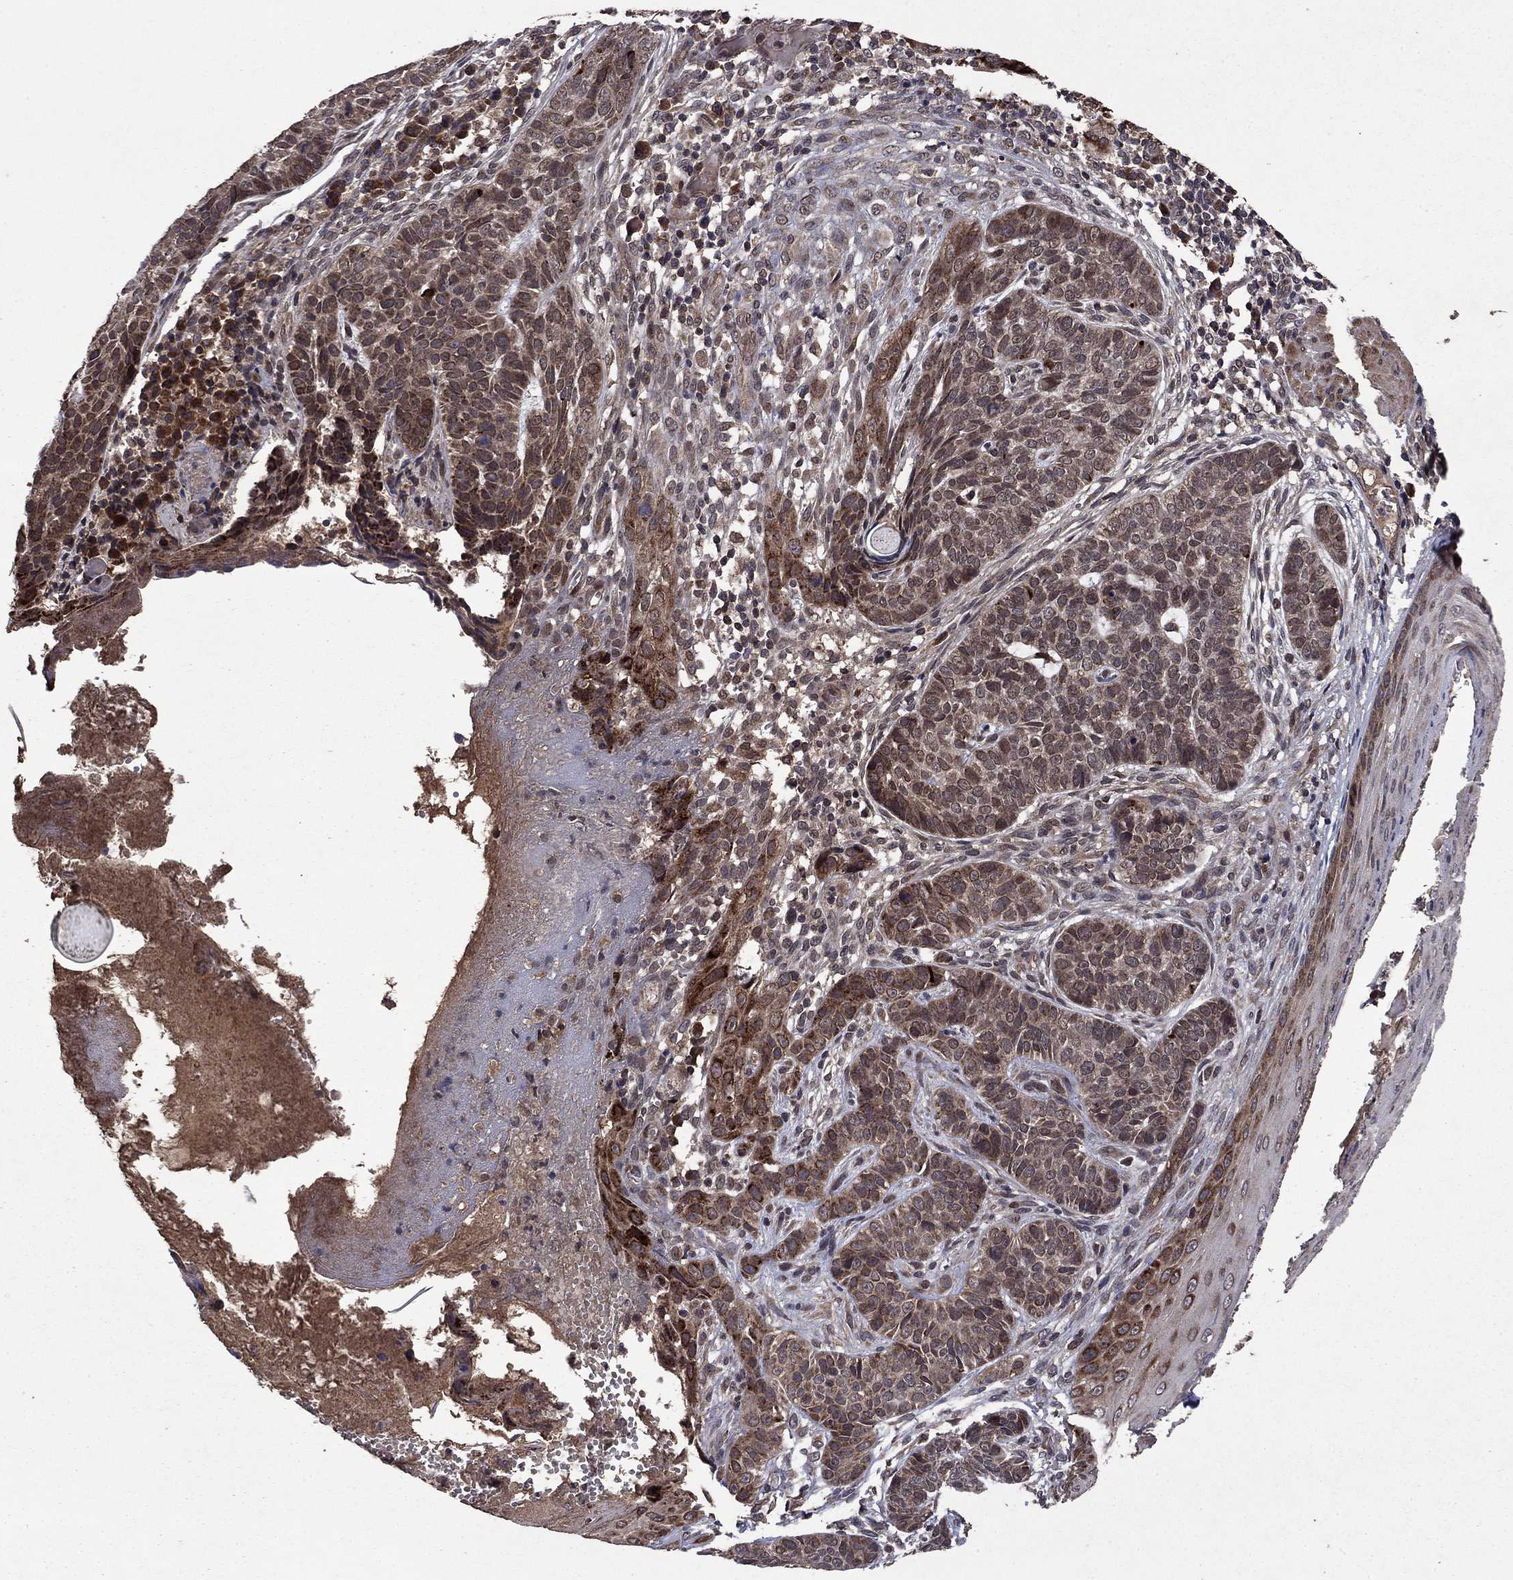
{"staining": {"intensity": "moderate", "quantity": "<25%", "location": "cytoplasmic/membranous"}, "tissue": "skin cancer", "cell_type": "Tumor cells", "image_type": "cancer", "snomed": [{"axis": "morphology", "description": "Basal cell carcinoma"}, {"axis": "topography", "description": "Skin"}], "caption": "This micrograph demonstrates IHC staining of skin cancer, with low moderate cytoplasmic/membranous positivity in about <25% of tumor cells.", "gene": "DHRS1", "patient": {"sex": "female", "age": 69}}